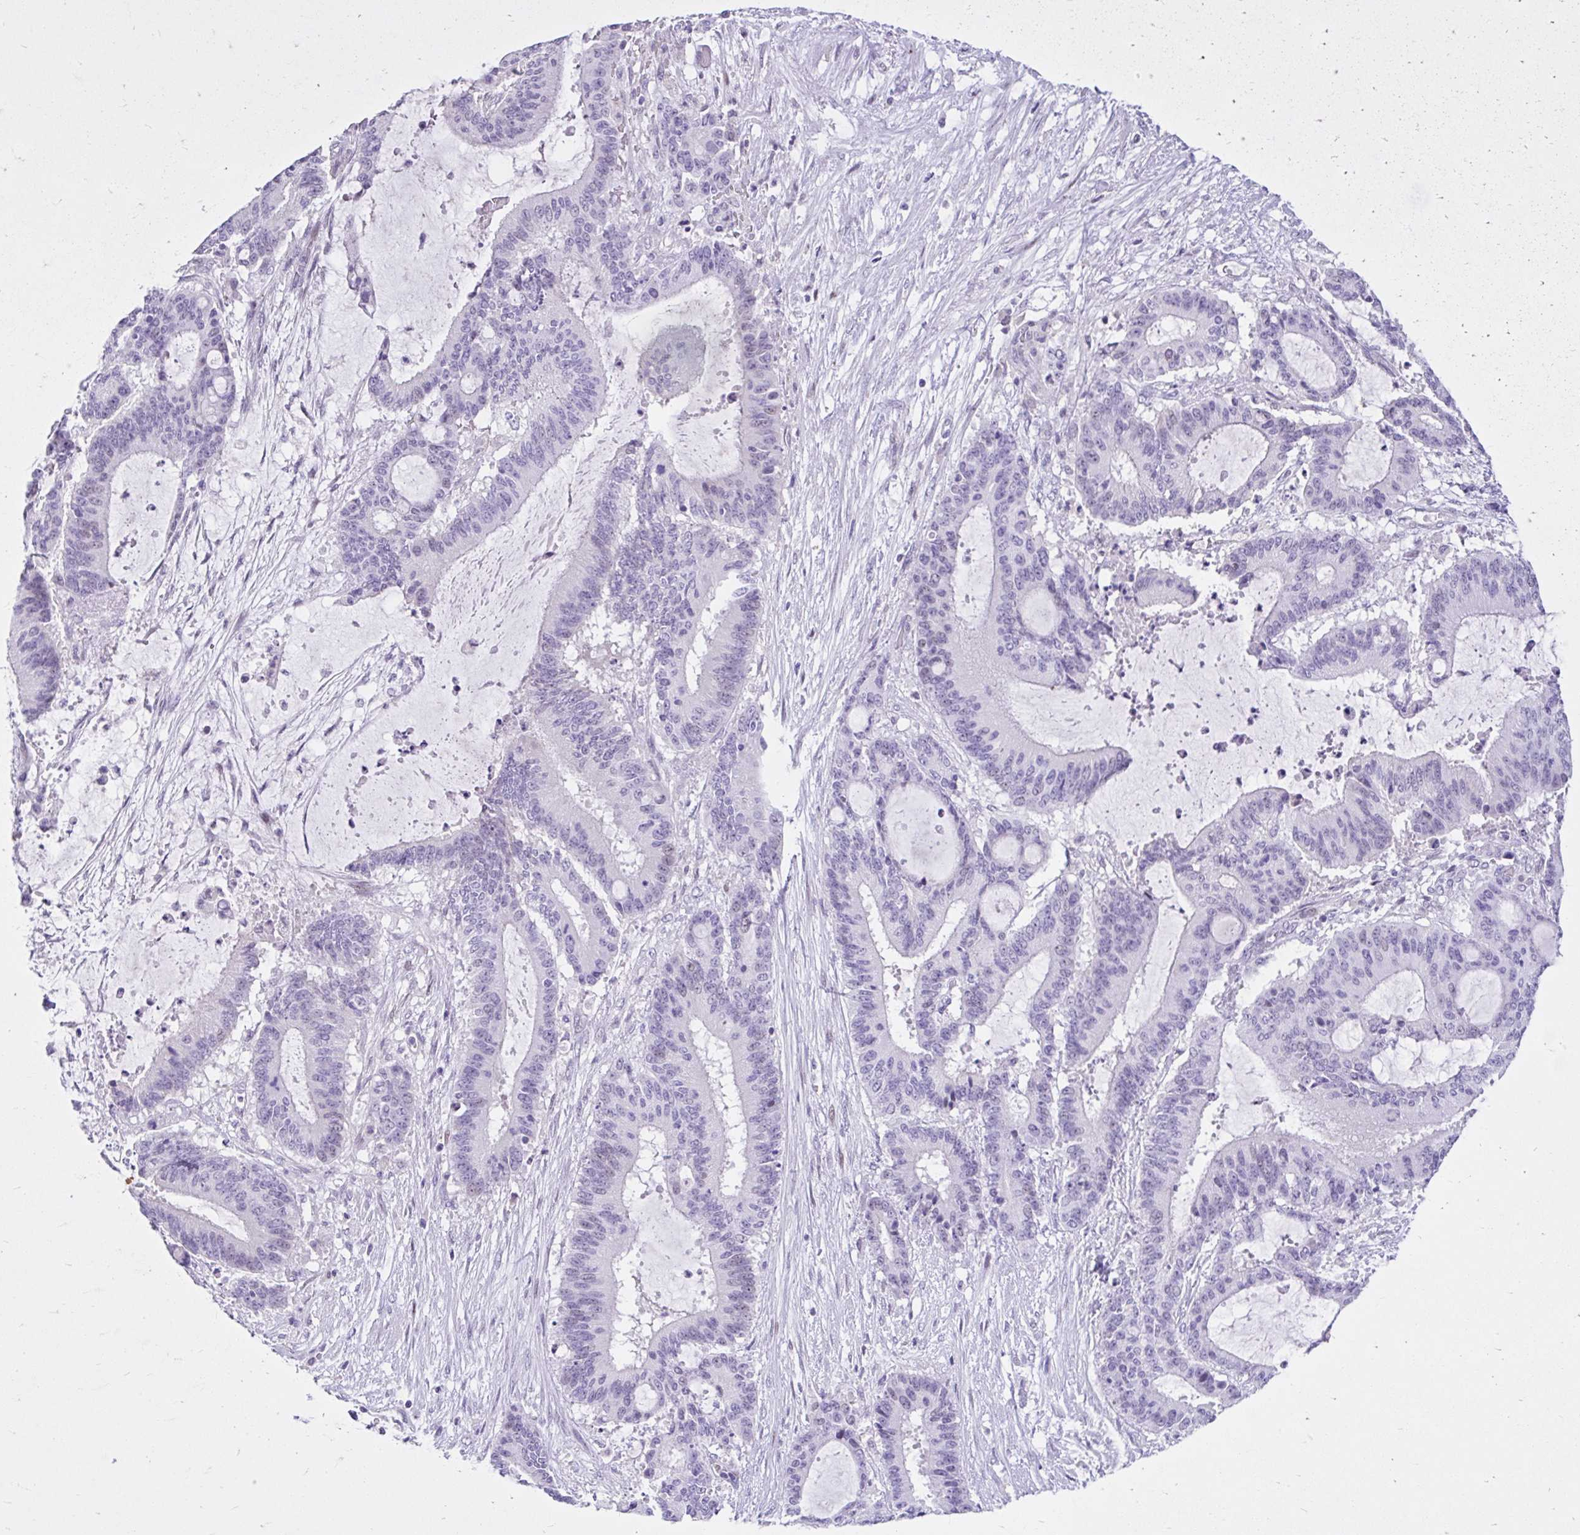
{"staining": {"intensity": "negative", "quantity": "none", "location": "none"}, "tissue": "liver cancer", "cell_type": "Tumor cells", "image_type": "cancer", "snomed": [{"axis": "morphology", "description": "Normal tissue, NOS"}, {"axis": "morphology", "description": "Cholangiocarcinoma"}, {"axis": "topography", "description": "Liver"}, {"axis": "topography", "description": "Peripheral nerve tissue"}], "caption": "The photomicrograph reveals no significant expression in tumor cells of liver cancer (cholangiocarcinoma).", "gene": "NHLH2", "patient": {"sex": "female", "age": 73}}